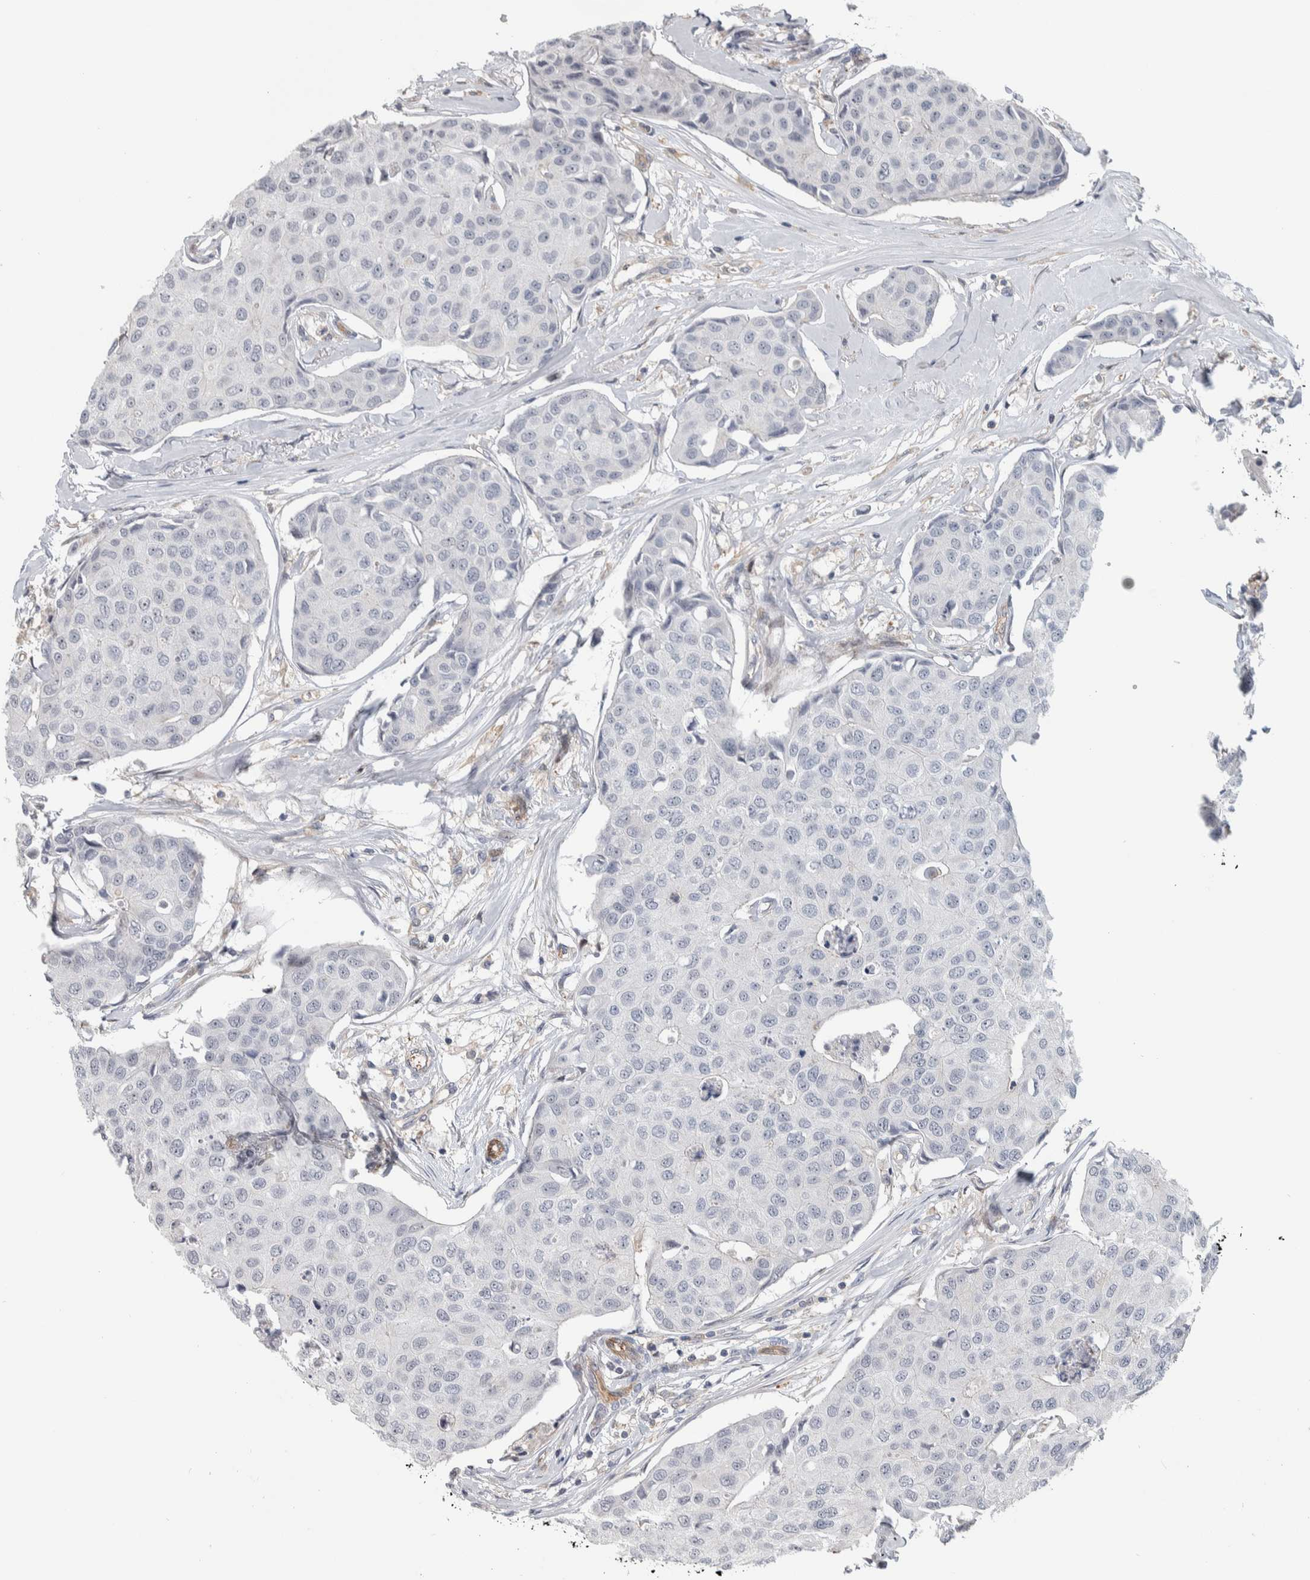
{"staining": {"intensity": "negative", "quantity": "none", "location": "none"}, "tissue": "breast cancer", "cell_type": "Tumor cells", "image_type": "cancer", "snomed": [{"axis": "morphology", "description": "Duct carcinoma"}, {"axis": "topography", "description": "Breast"}], "caption": "Tumor cells are negative for protein expression in human intraductal carcinoma (breast). (Brightfield microscopy of DAB (3,3'-diaminobenzidine) immunohistochemistry (IHC) at high magnification).", "gene": "MSL1", "patient": {"sex": "female", "age": 80}}